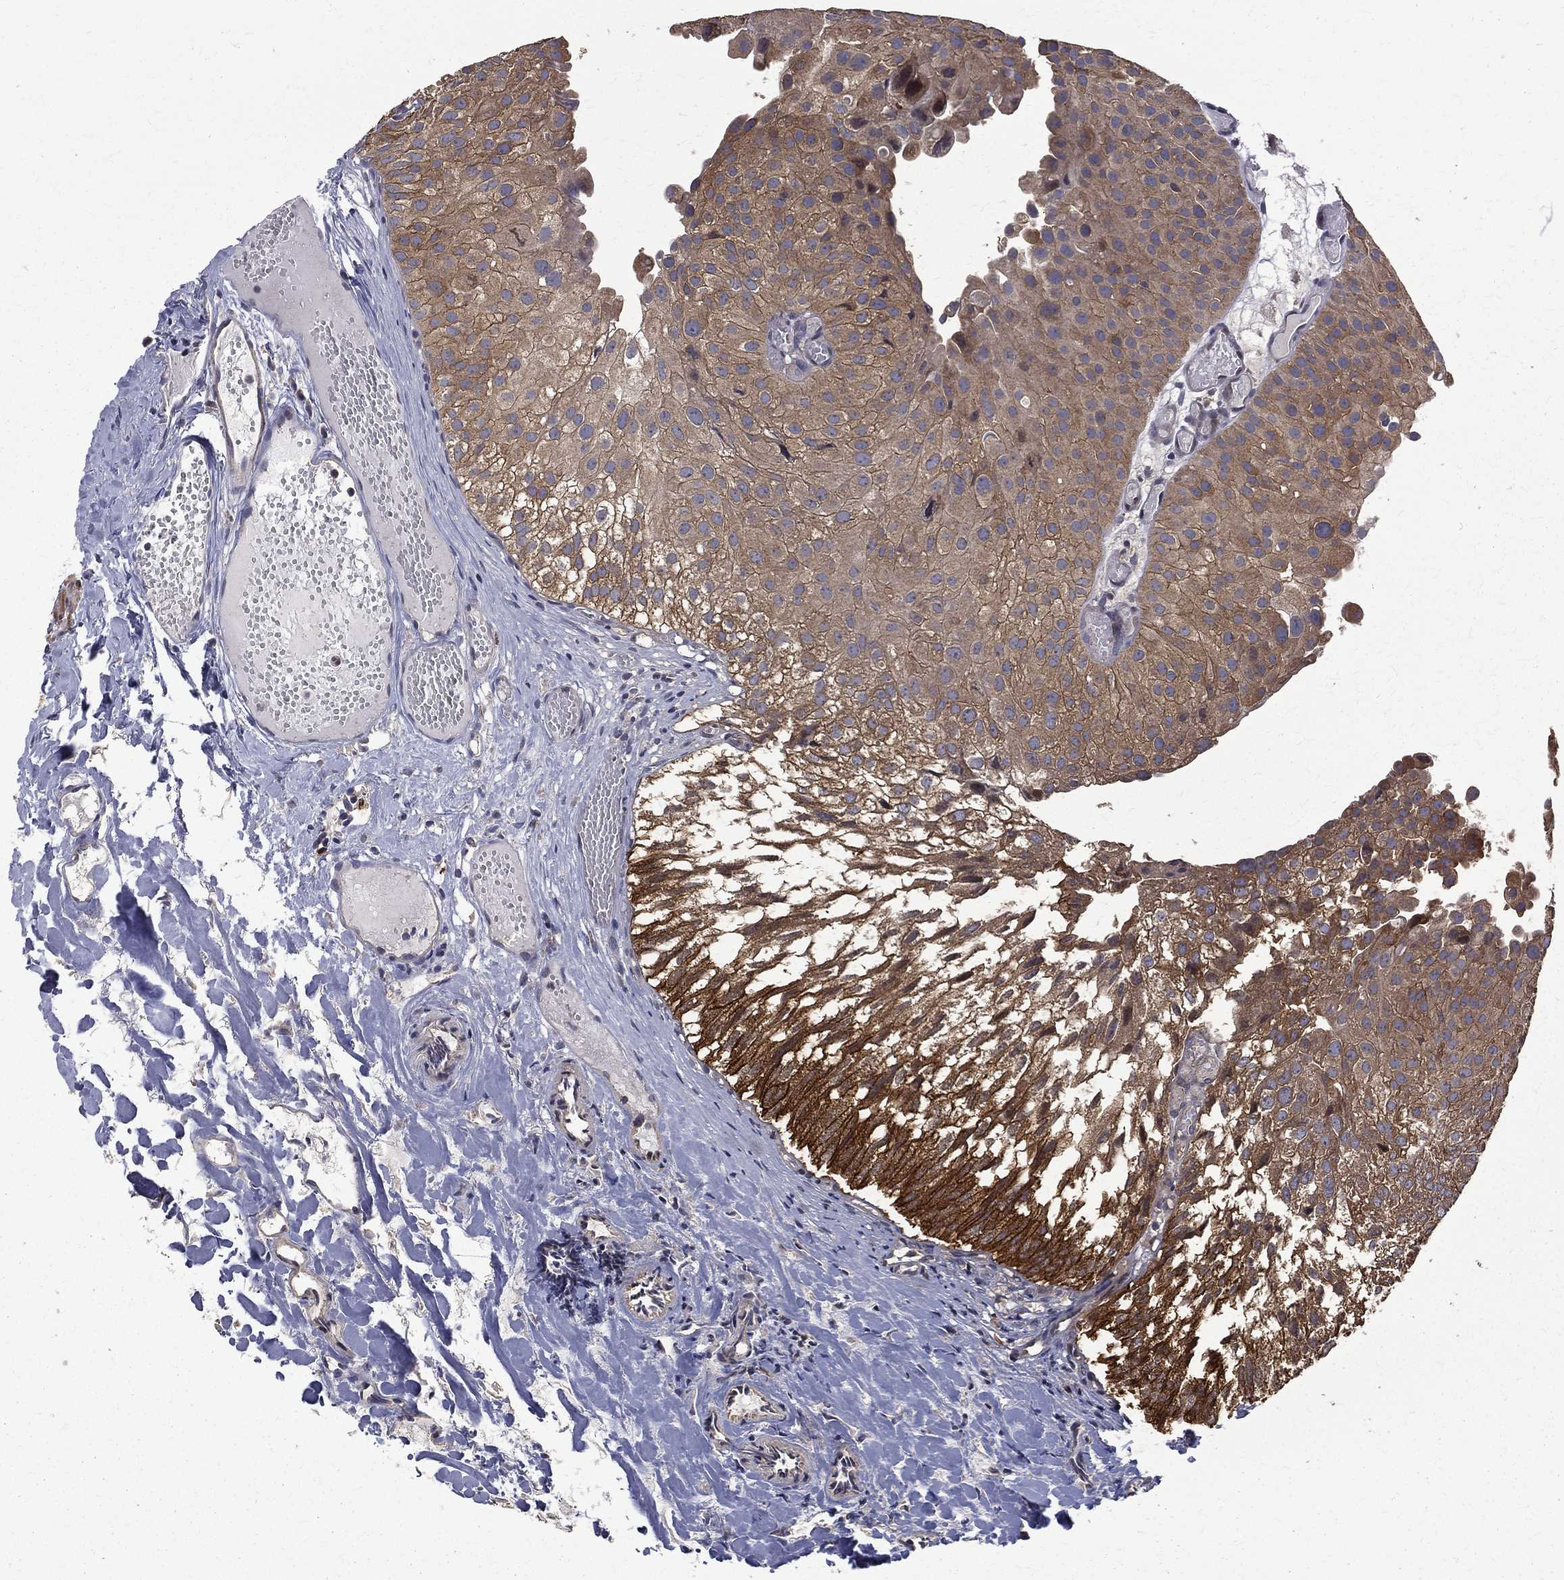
{"staining": {"intensity": "moderate", "quantity": ">75%", "location": "cytoplasmic/membranous"}, "tissue": "urothelial cancer", "cell_type": "Tumor cells", "image_type": "cancer", "snomed": [{"axis": "morphology", "description": "Urothelial carcinoma, Low grade"}, {"axis": "topography", "description": "Urinary bladder"}], "caption": "A brown stain shows moderate cytoplasmic/membranous positivity of a protein in low-grade urothelial carcinoma tumor cells.", "gene": "RPGR", "patient": {"sex": "female", "age": 78}}